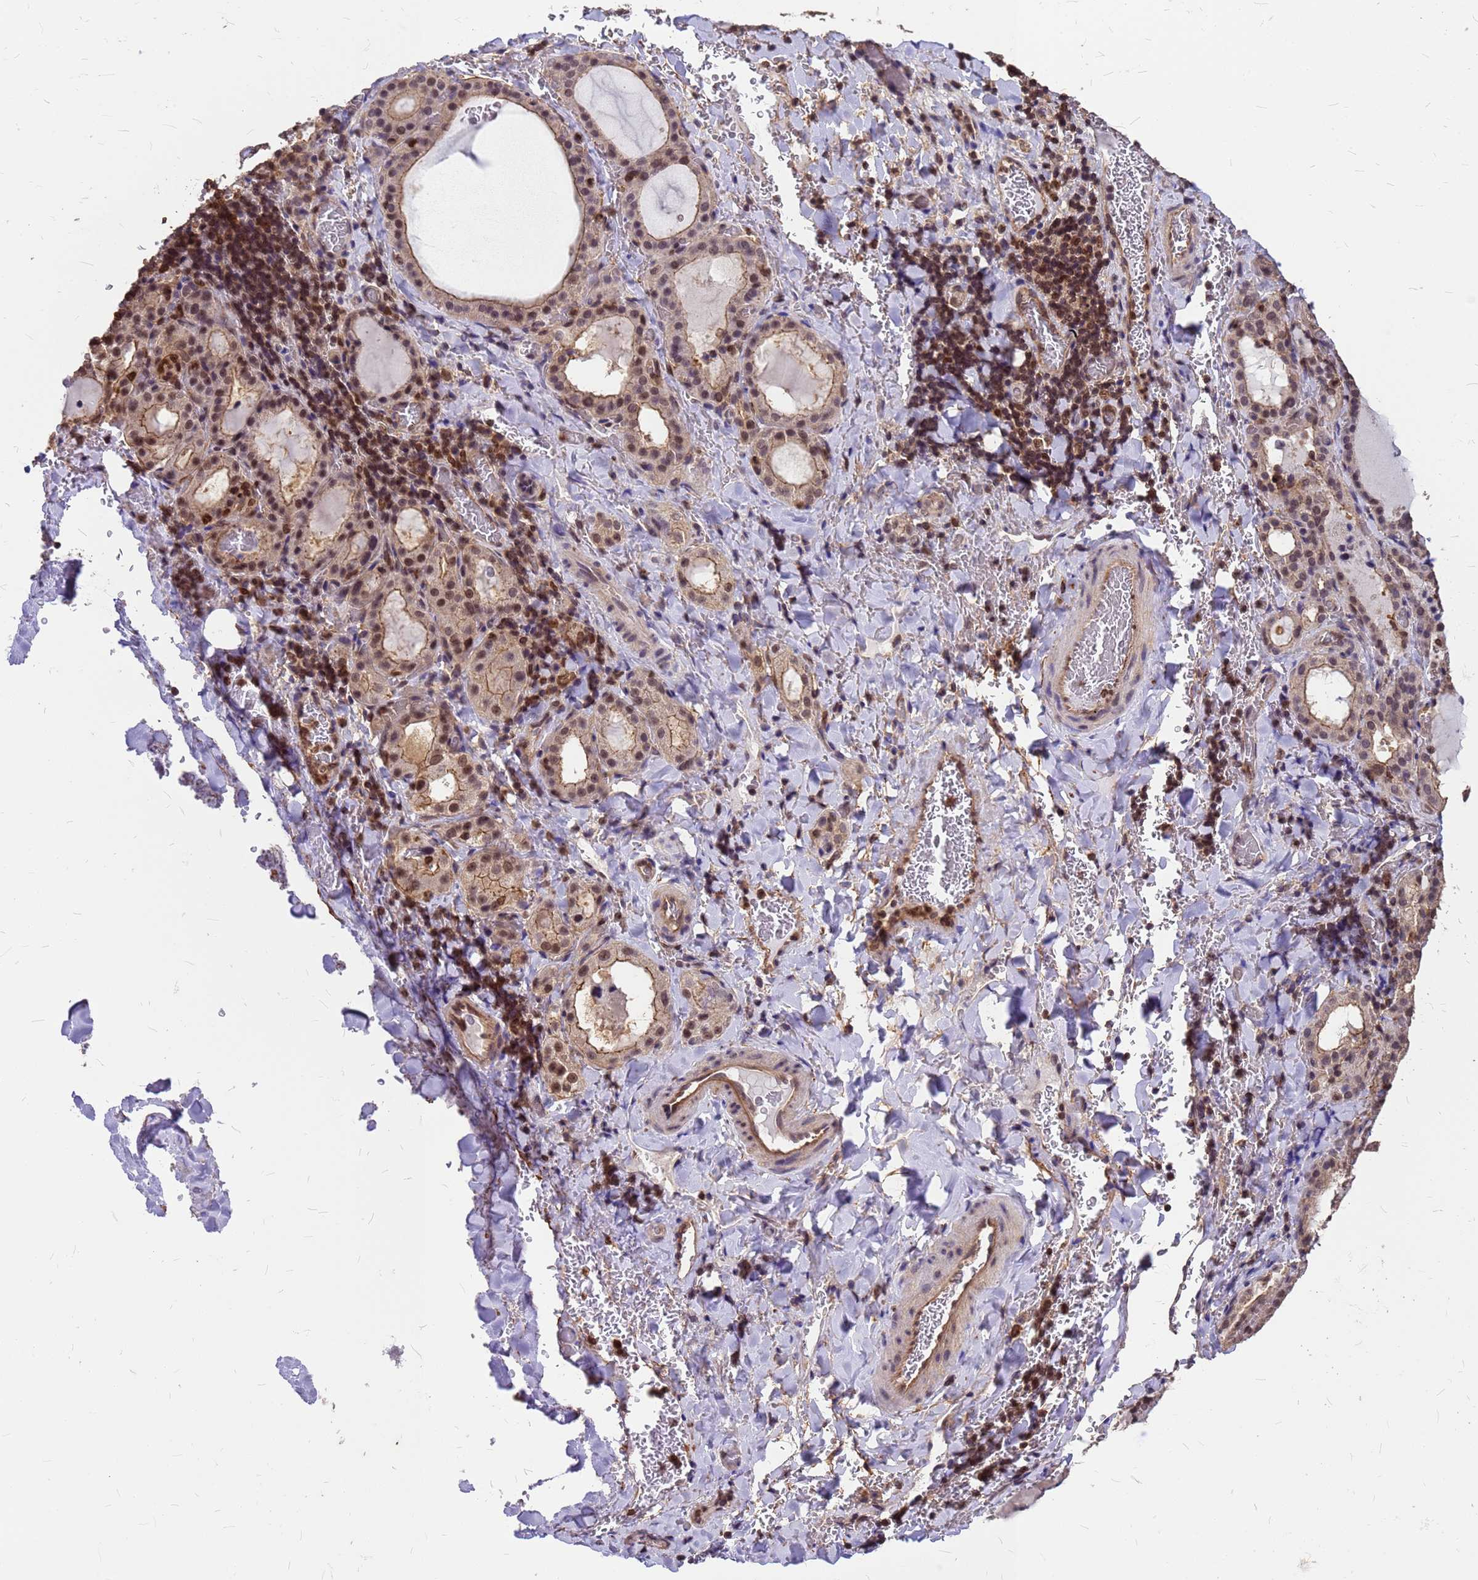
{"staining": {"intensity": "moderate", "quantity": ">75%", "location": "cytoplasmic/membranous,nuclear"}, "tissue": "thyroid gland", "cell_type": "Glandular cells", "image_type": "normal", "snomed": [{"axis": "morphology", "description": "Normal tissue, NOS"}, {"axis": "topography", "description": "Thyroid gland"}], "caption": "The photomicrograph shows staining of normal thyroid gland, revealing moderate cytoplasmic/membranous,nuclear protein positivity (brown color) within glandular cells.", "gene": "C1orf35", "patient": {"sex": "female", "age": 39}}